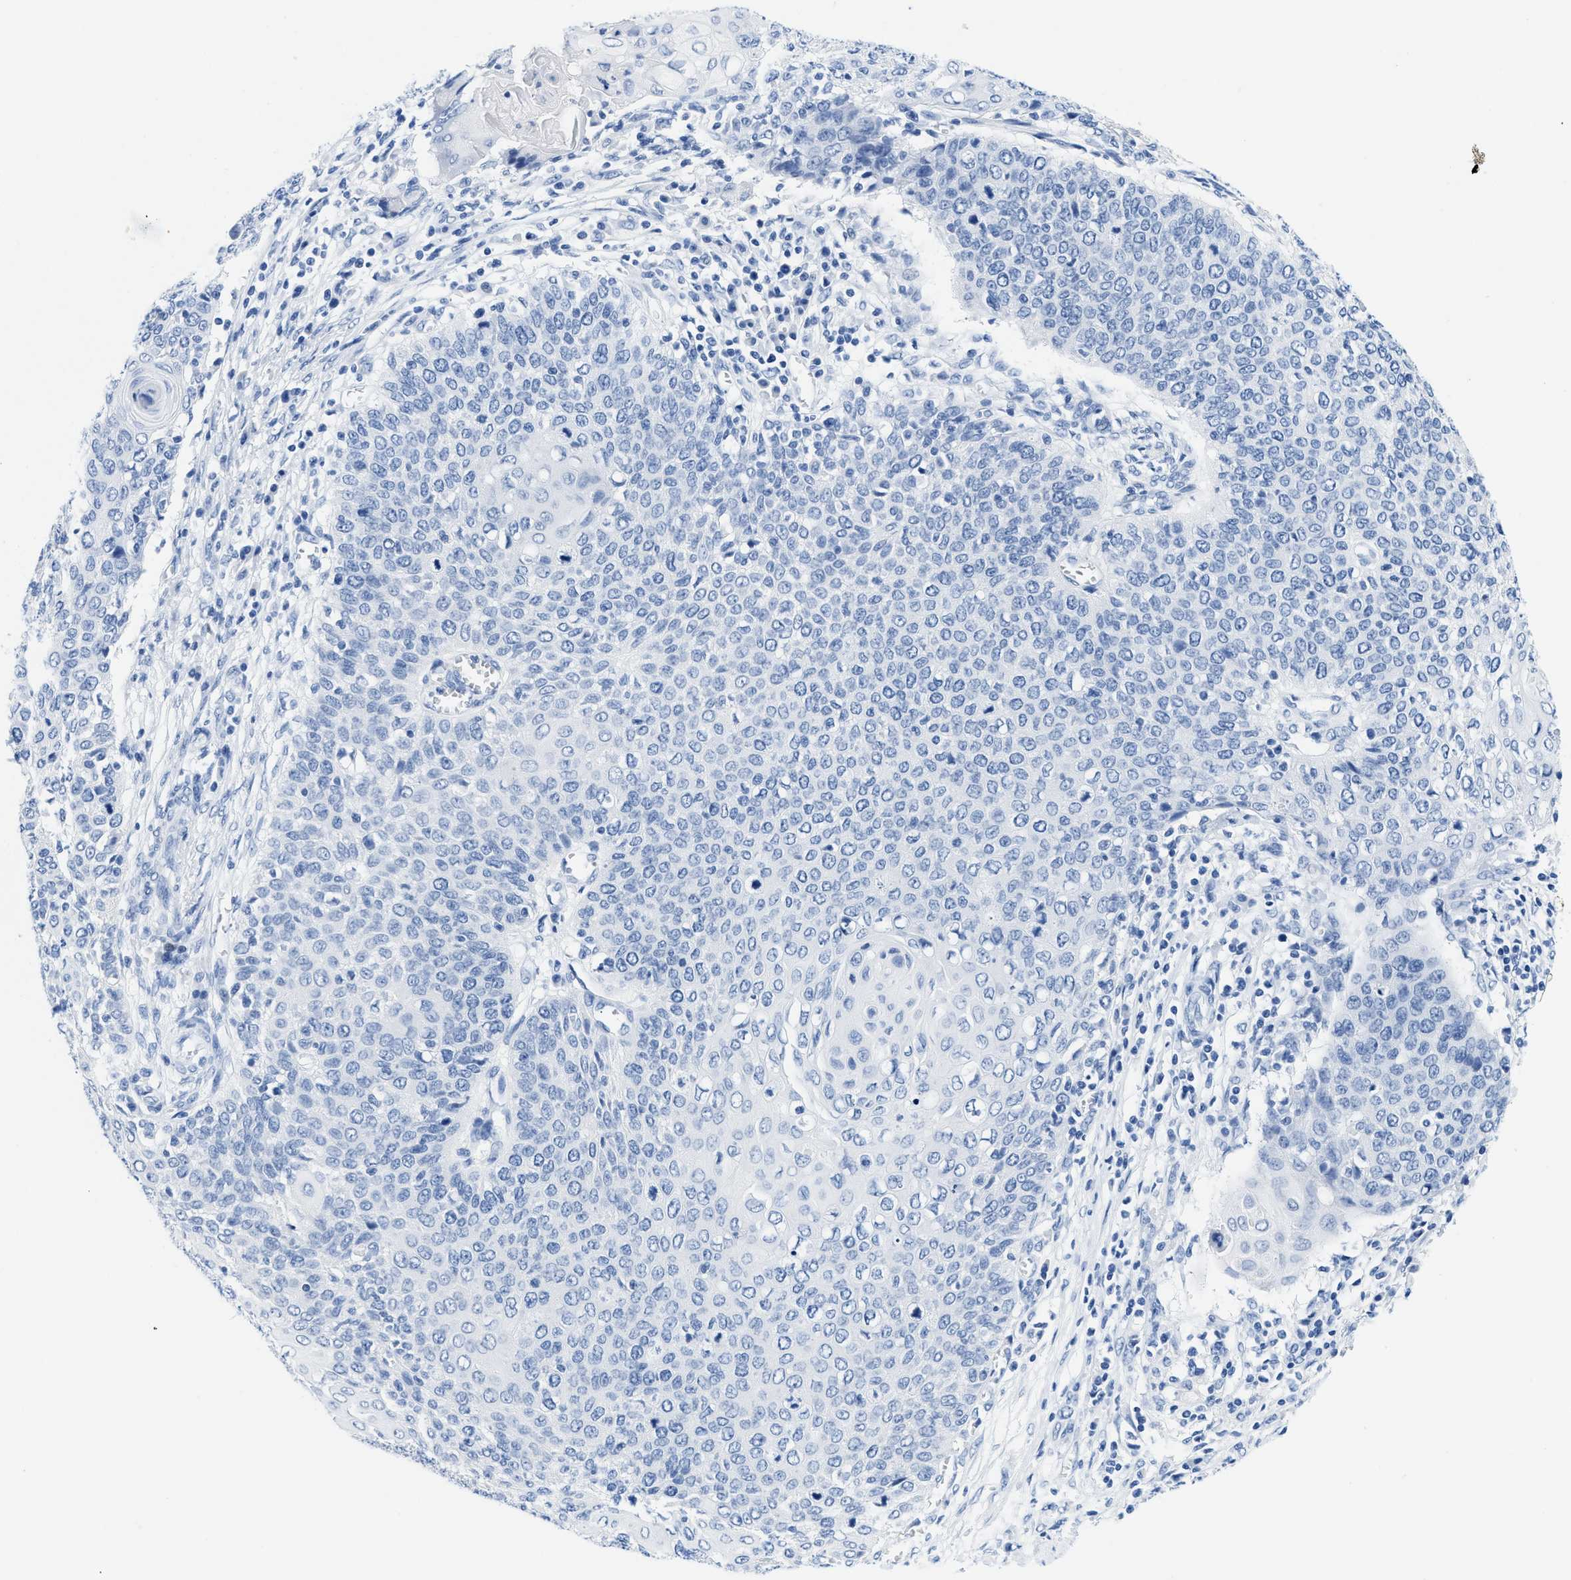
{"staining": {"intensity": "negative", "quantity": "none", "location": "none"}, "tissue": "cervical cancer", "cell_type": "Tumor cells", "image_type": "cancer", "snomed": [{"axis": "morphology", "description": "Squamous cell carcinoma, NOS"}, {"axis": "topography", "description": "Cervix"}], "caption": "The micrograph exhibits no significant staining in tumor cells of squamous cell carcinoma (cervical). (IHC, brightfield microscopy, high magnification).", "gene": "GSN", "patient": {"sex": "female", "age": 39}}